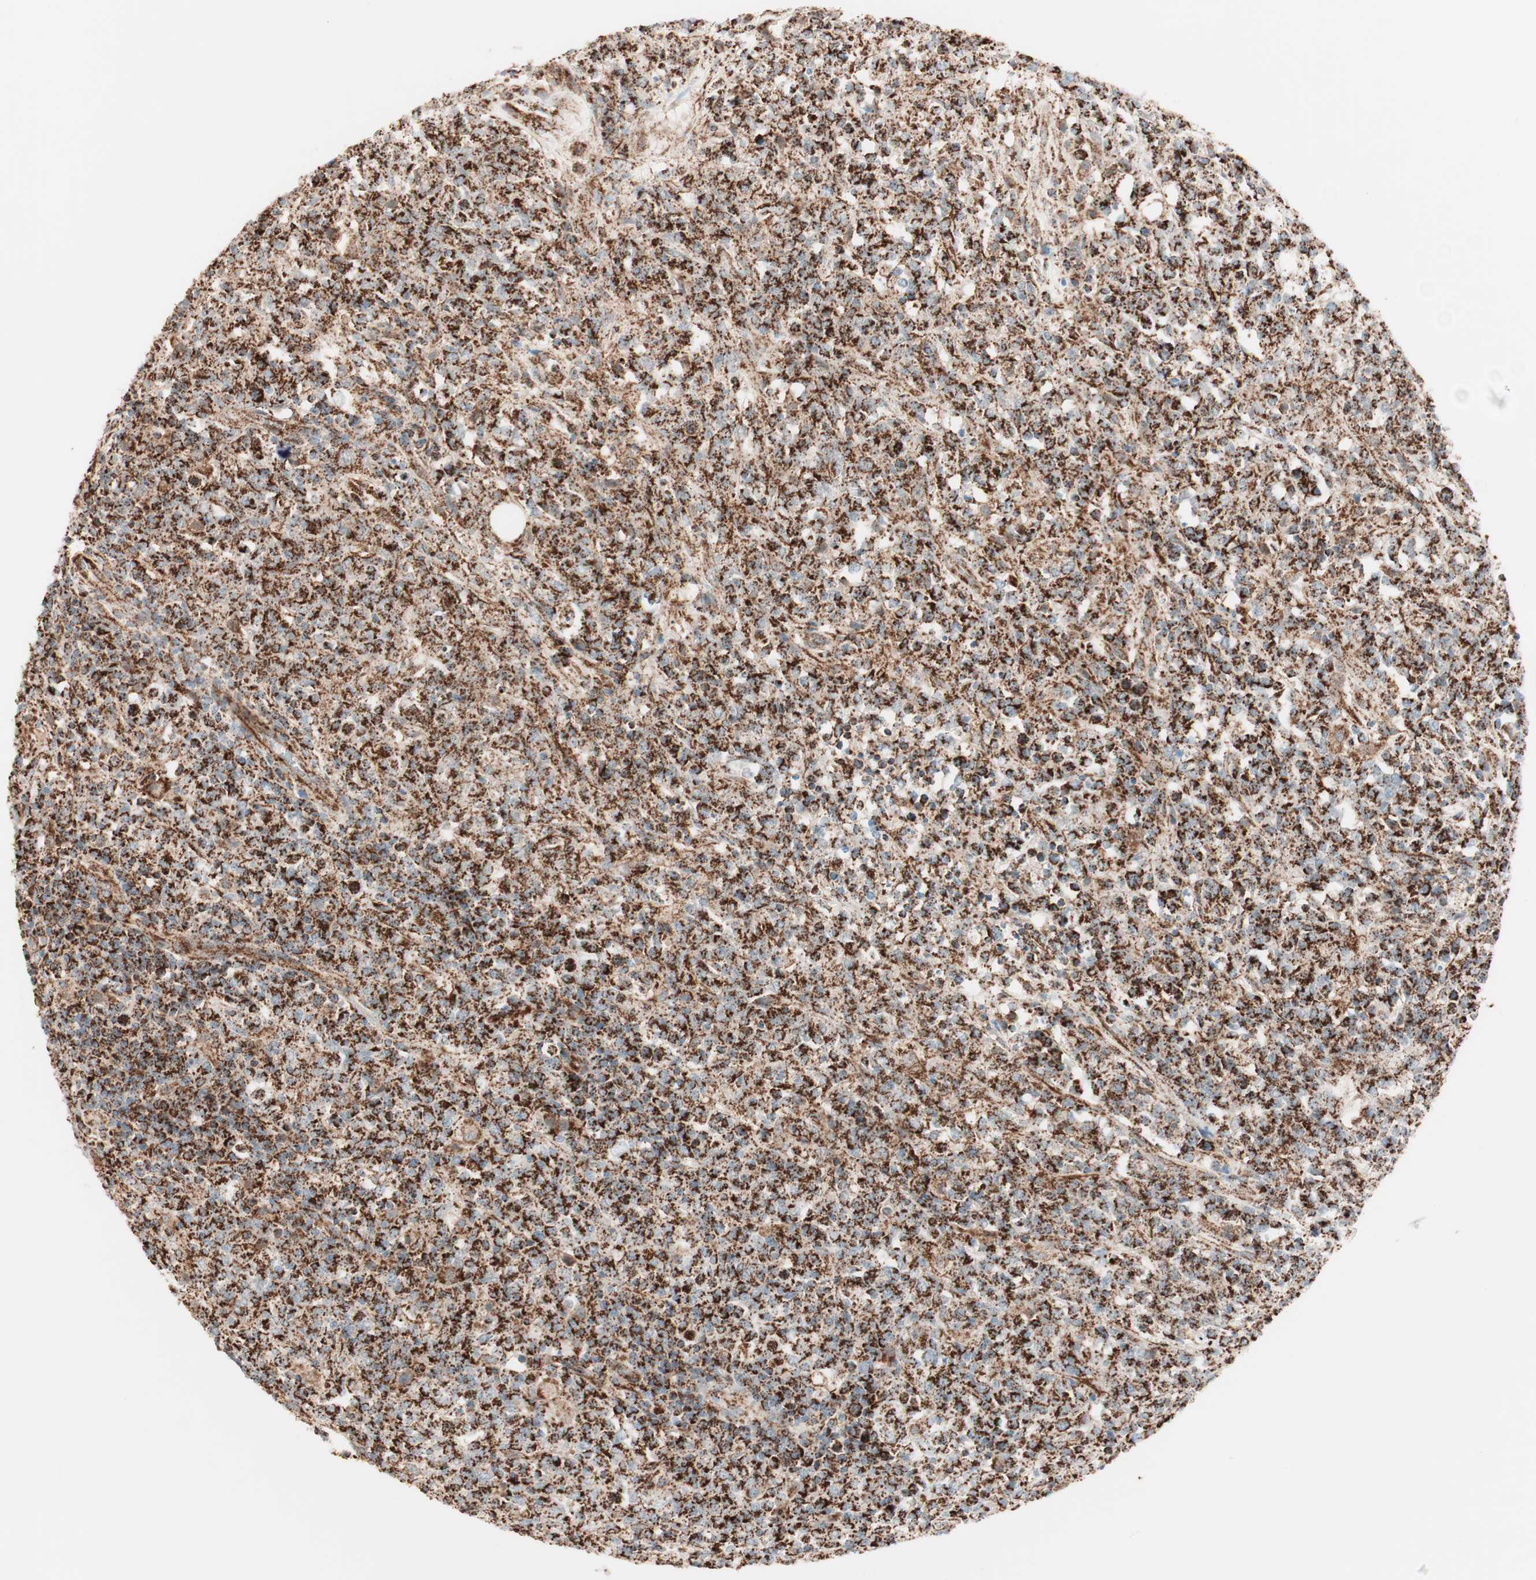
{"staining": {"intensity": "strong", "quantity": ">75%", "location": "cytoplasmic/membranous"}, "tissue": "lymphoma", "cell_type": "Tumor cells", "image_type": "cancer", "snomed": [{"axis": "morphology", "description": "Malignant lymphoma, non-Hodgkin's type, High grade"}, {"axis": "topography", "description": "Lymph node"}], "caption": "Approximately >75% of tumor cells in high-grade malignant lymphoma, non-Hodgkin's type show strong cytoplasmic/membranous protein staining as visualized by brown immunohistochemical staining.", "gene": "TOMM22", "patient": {"sex": "female", "age": 84}}